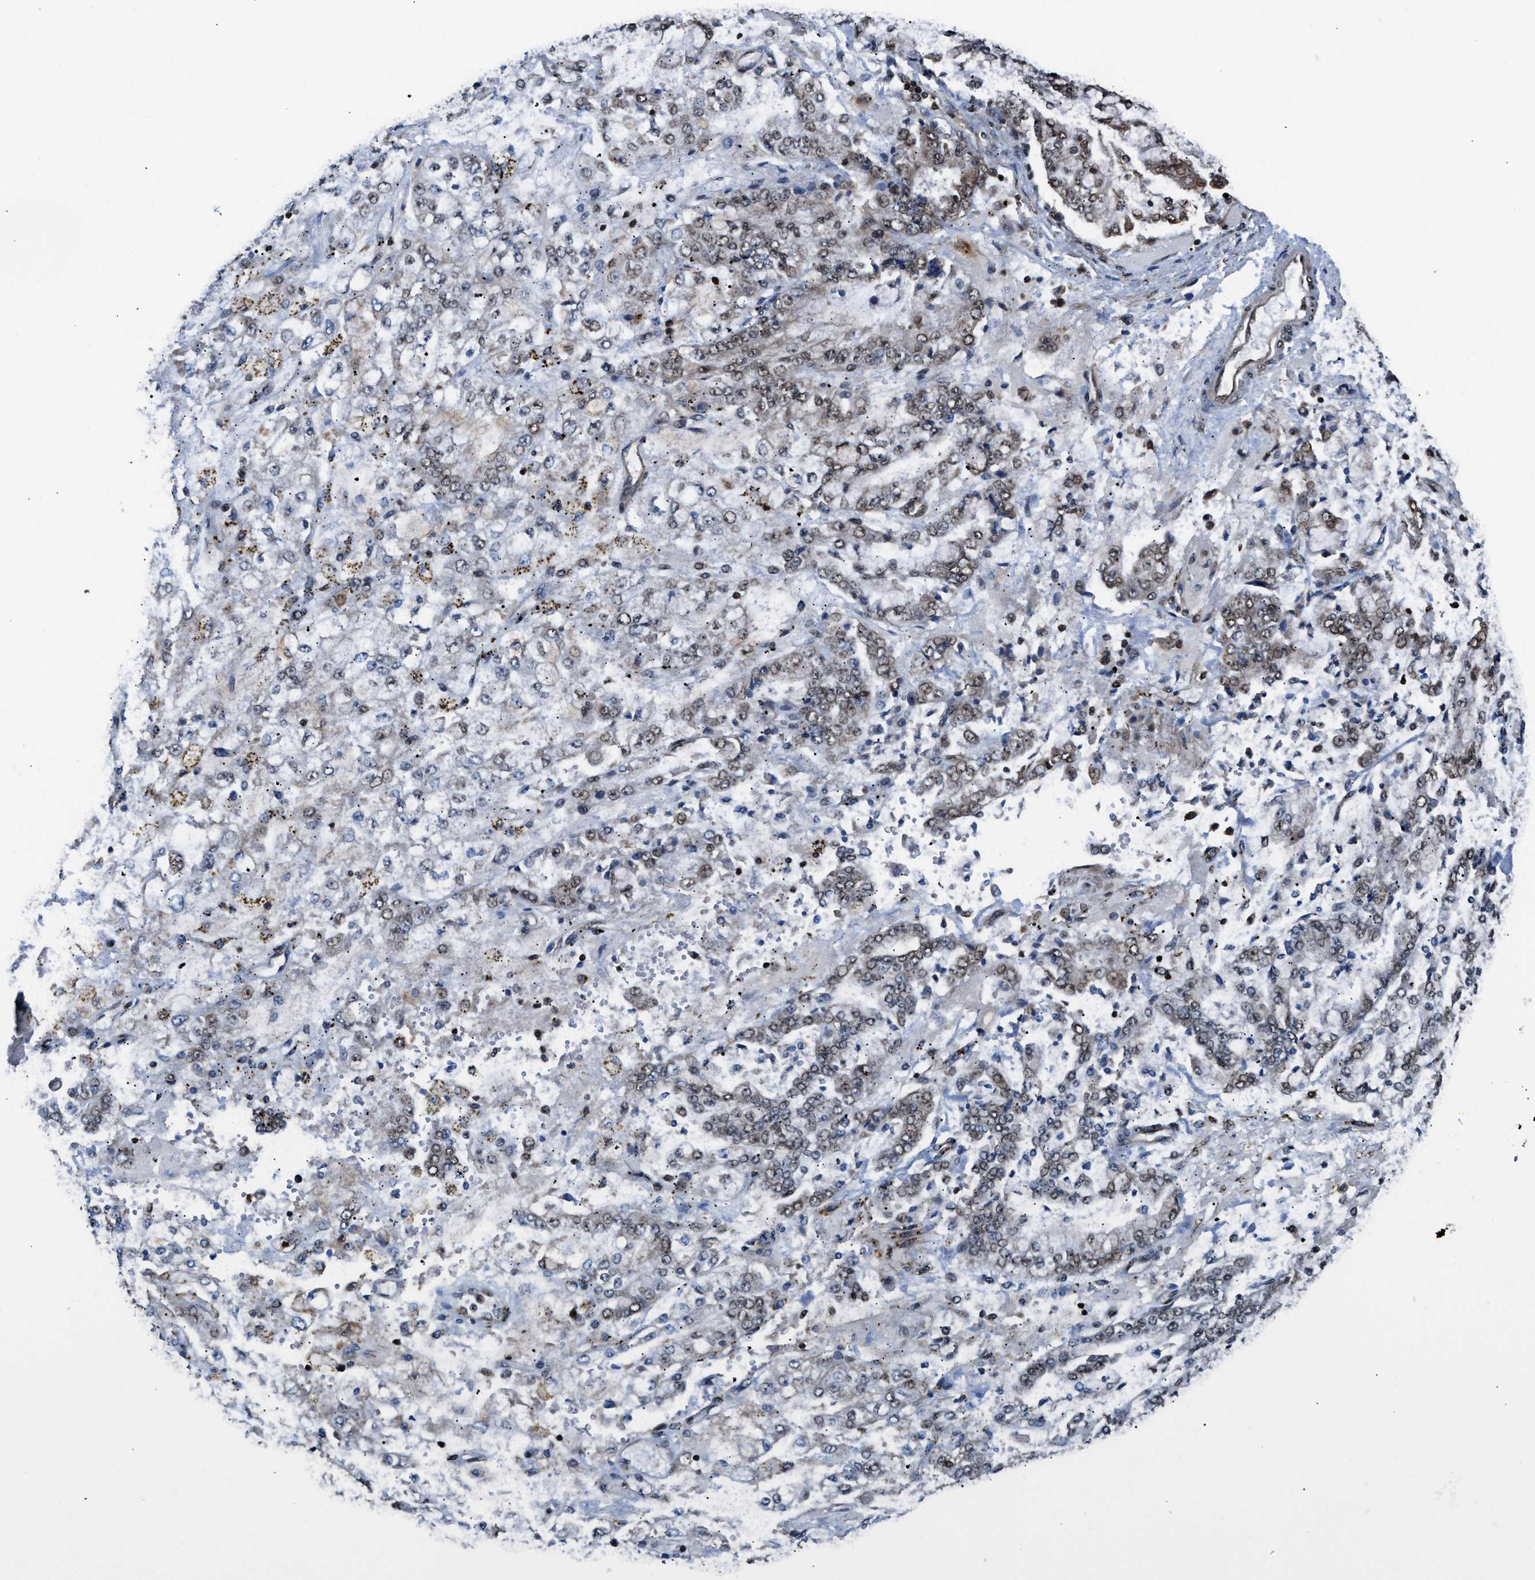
{"staining": {"intensity": "weak", "quantity": "25%-75%", "location": "cytoplasmic/membranous,nuclear"}, "tissue": "stomach cancer", "cell_type": "Tumor cells", "image_type": "cancer", "snomed": [{"axis": "morphology", "description": "Adenocarcinoma, NOS"}, {"axis": "topography", "description": "Stomach"}], "caption": "About 25%-75% of tumor cells in human adenocarcinoma (stomach) exhibit weak cytoplasmic/membranous and nuclear protein staining as visualized by brown immunohistochemical staining.", "gene": "STK10", "patient": {"sex": "male", "age": 76}}